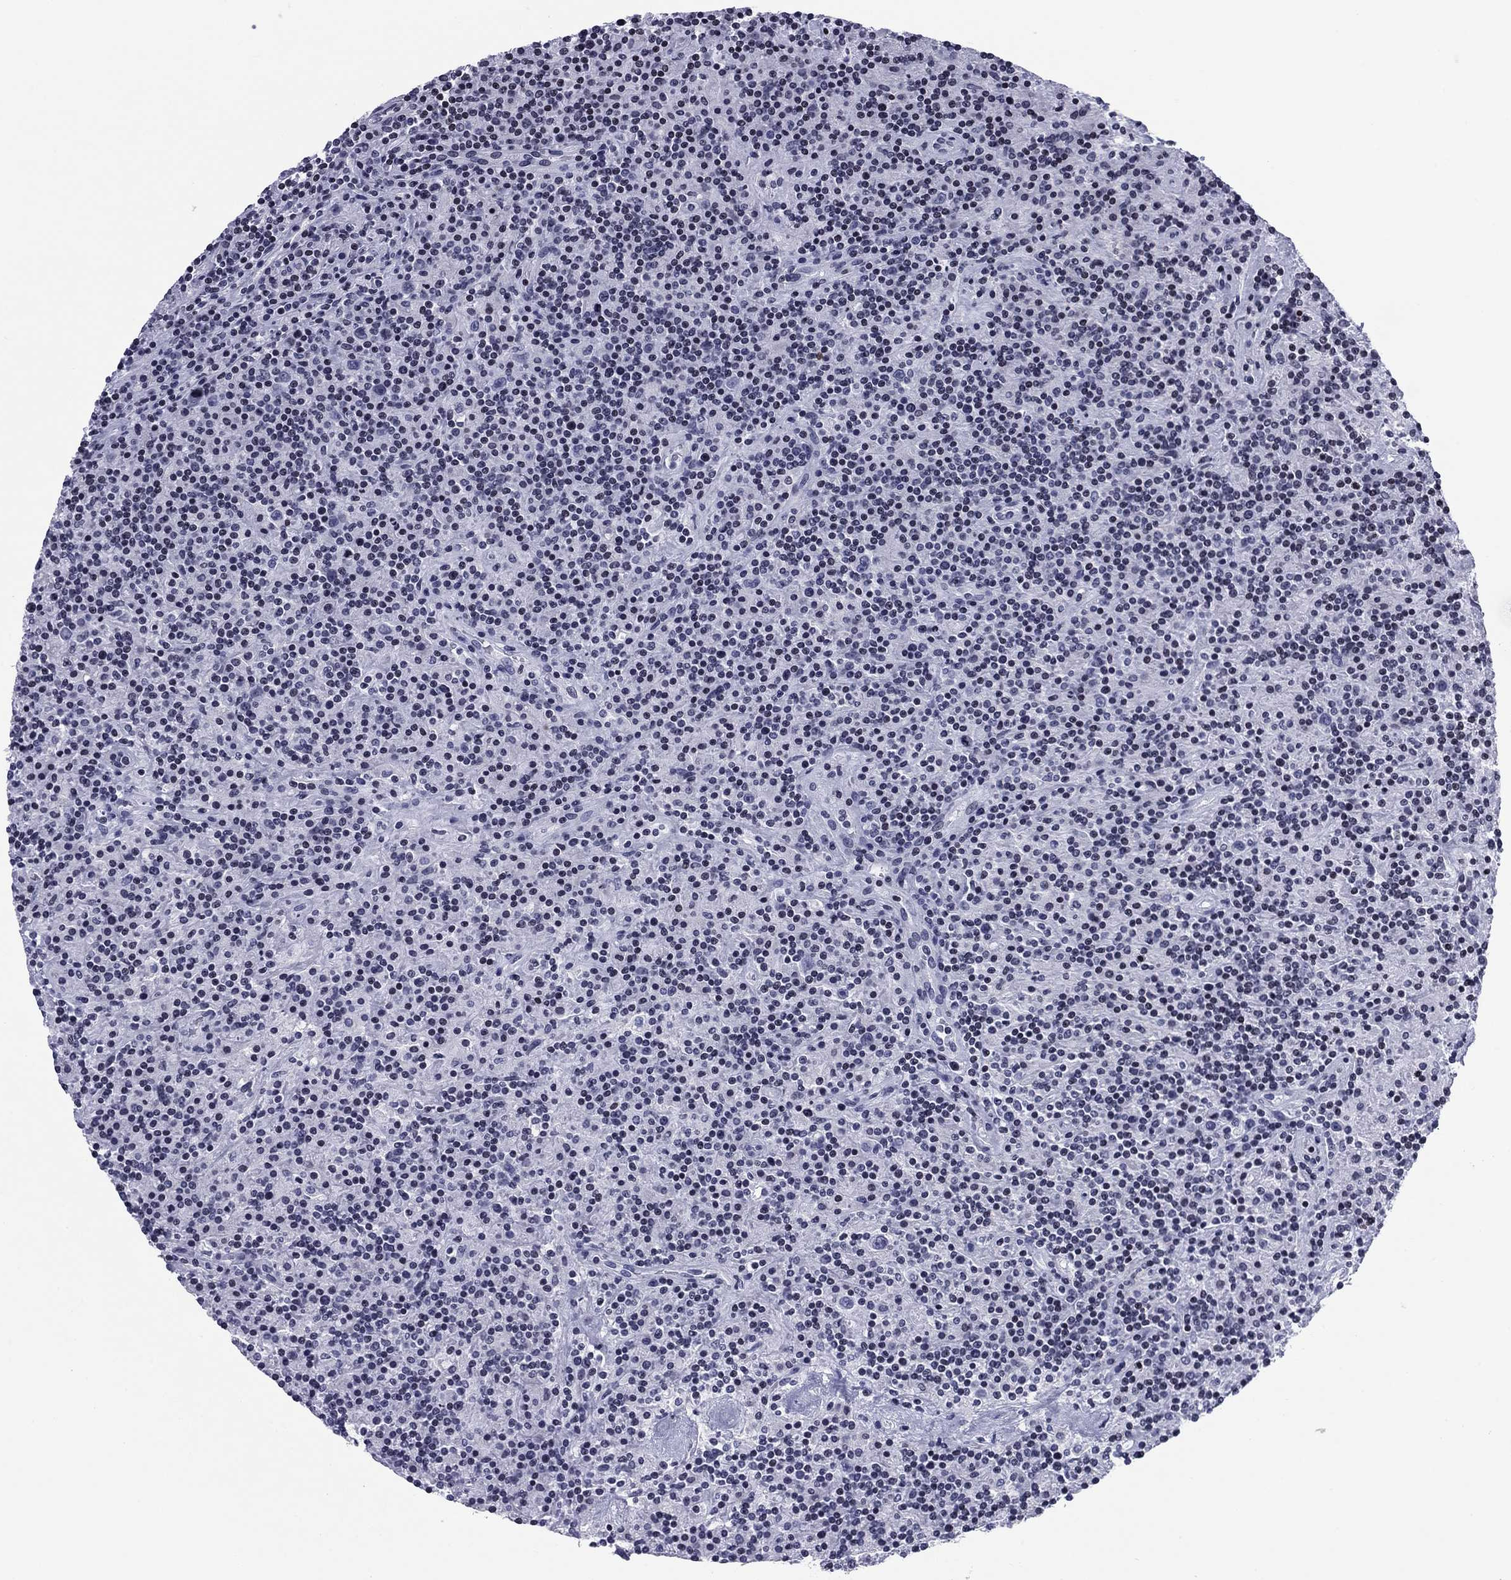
{"staining": {"intensity": "negative", "quantity": "none", "location": "none"}, "tissue": "lymphoma", "cell_type": "Tumor cells", "image_type": "cancer", "snomed": [{"axis": "morphology", "description": "Hodgkin's disease, NOS"}, {"axis": "topography", "description": "Lymph node"}], "caption": "This is an immunohistochemistry micrograph of human lymphoma. There is no expression in tumor cells.", "gene": "CCDC144A", "patient": {"sex": "male", "age": 70}}